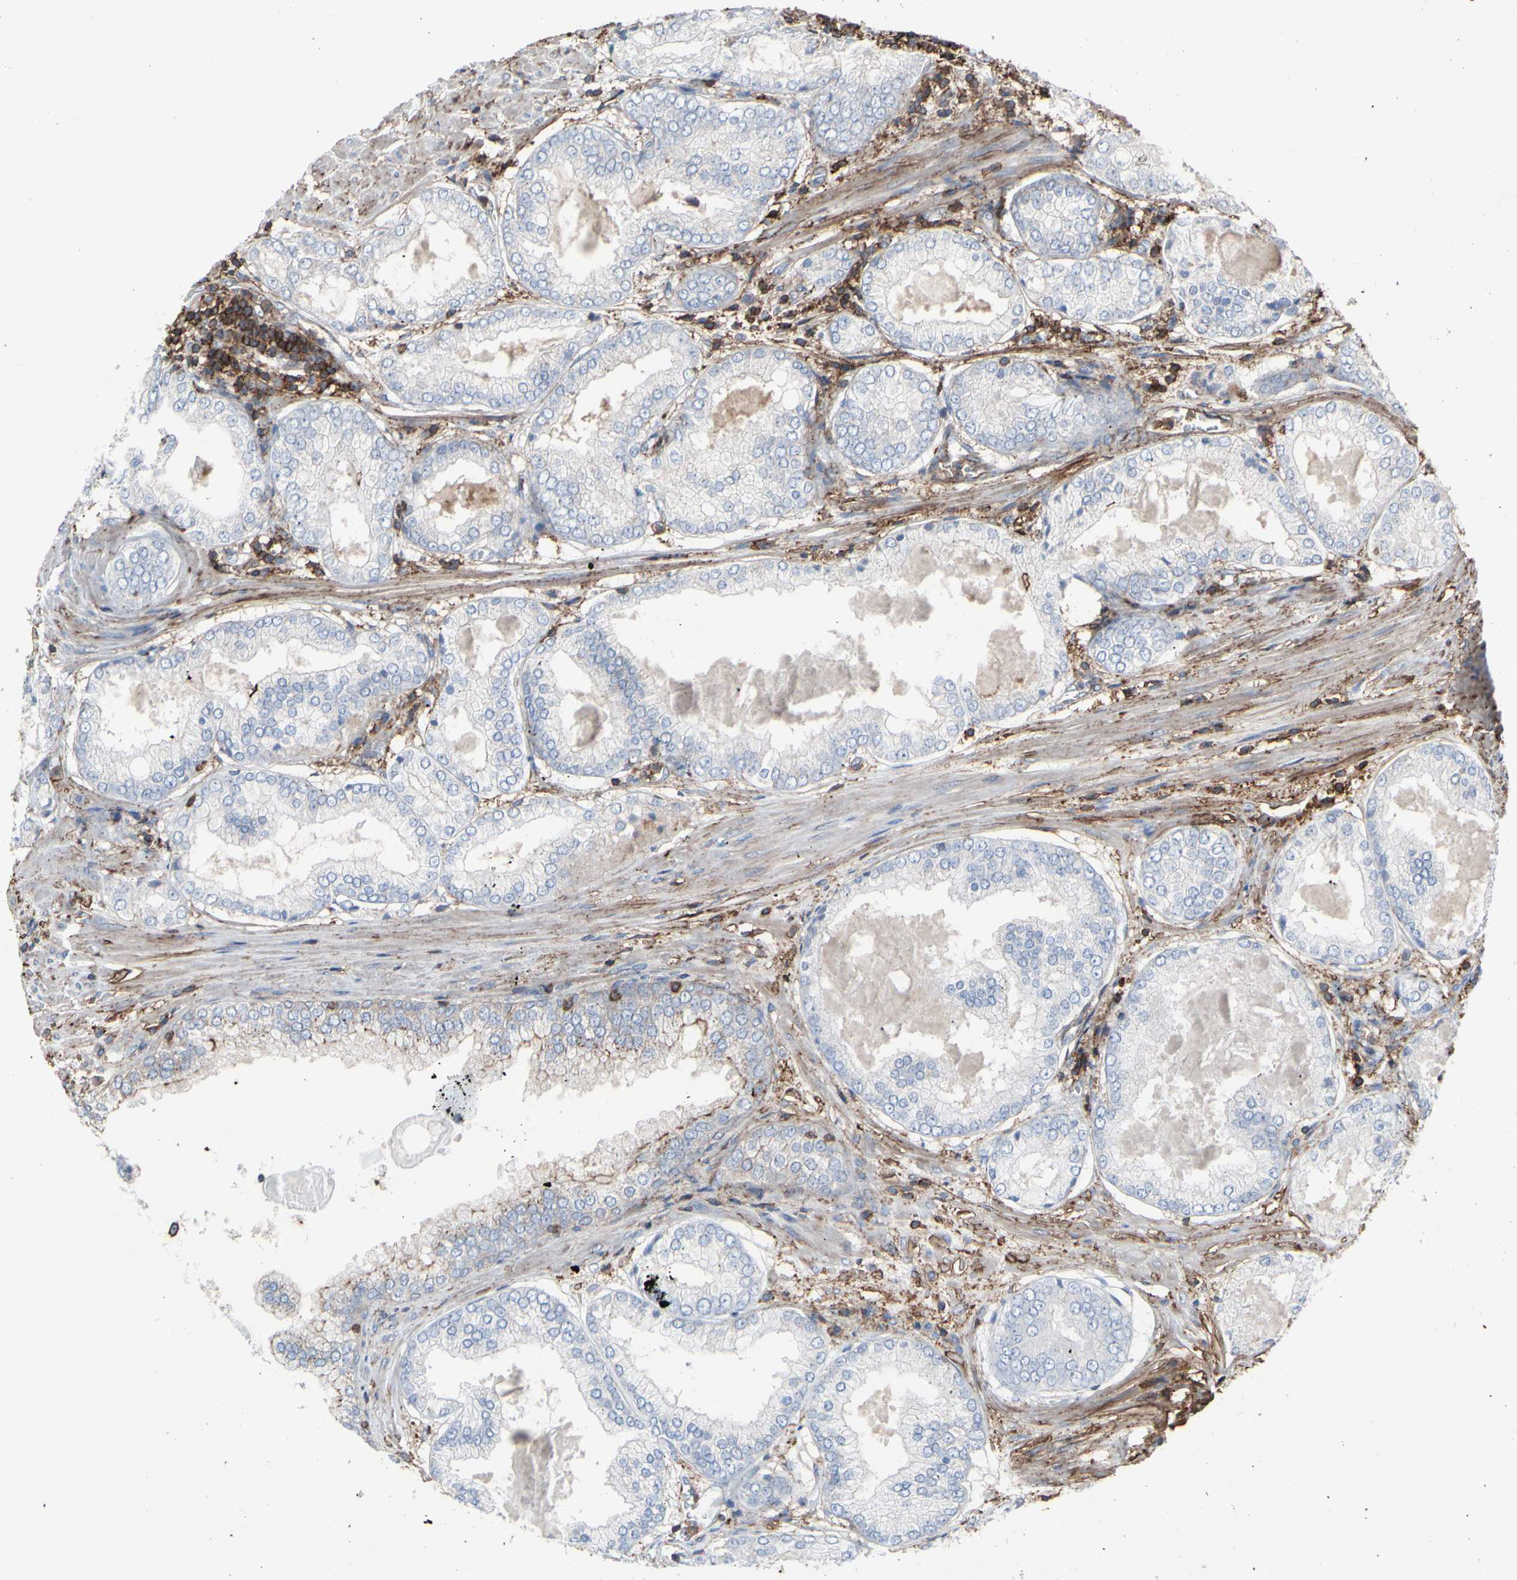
{"staining": {"intensity": "negative", "quantity": "none", "location": "none"}, "tissue": "prostate cancer", "cell_type": "Tumor cells", "image_type": "cancer", "snomed": [{"axis": "morphology", "description": "Adenocarcinoma, Low grade"}, {"axis": "topography", "description": "Prostate"}], "caption": "Photomicrograph shows no protein positivity in tumor cells of prostate cancer tissue.", "gene": "ANXA6", "patient": {"sex": "male", "age": 64}}